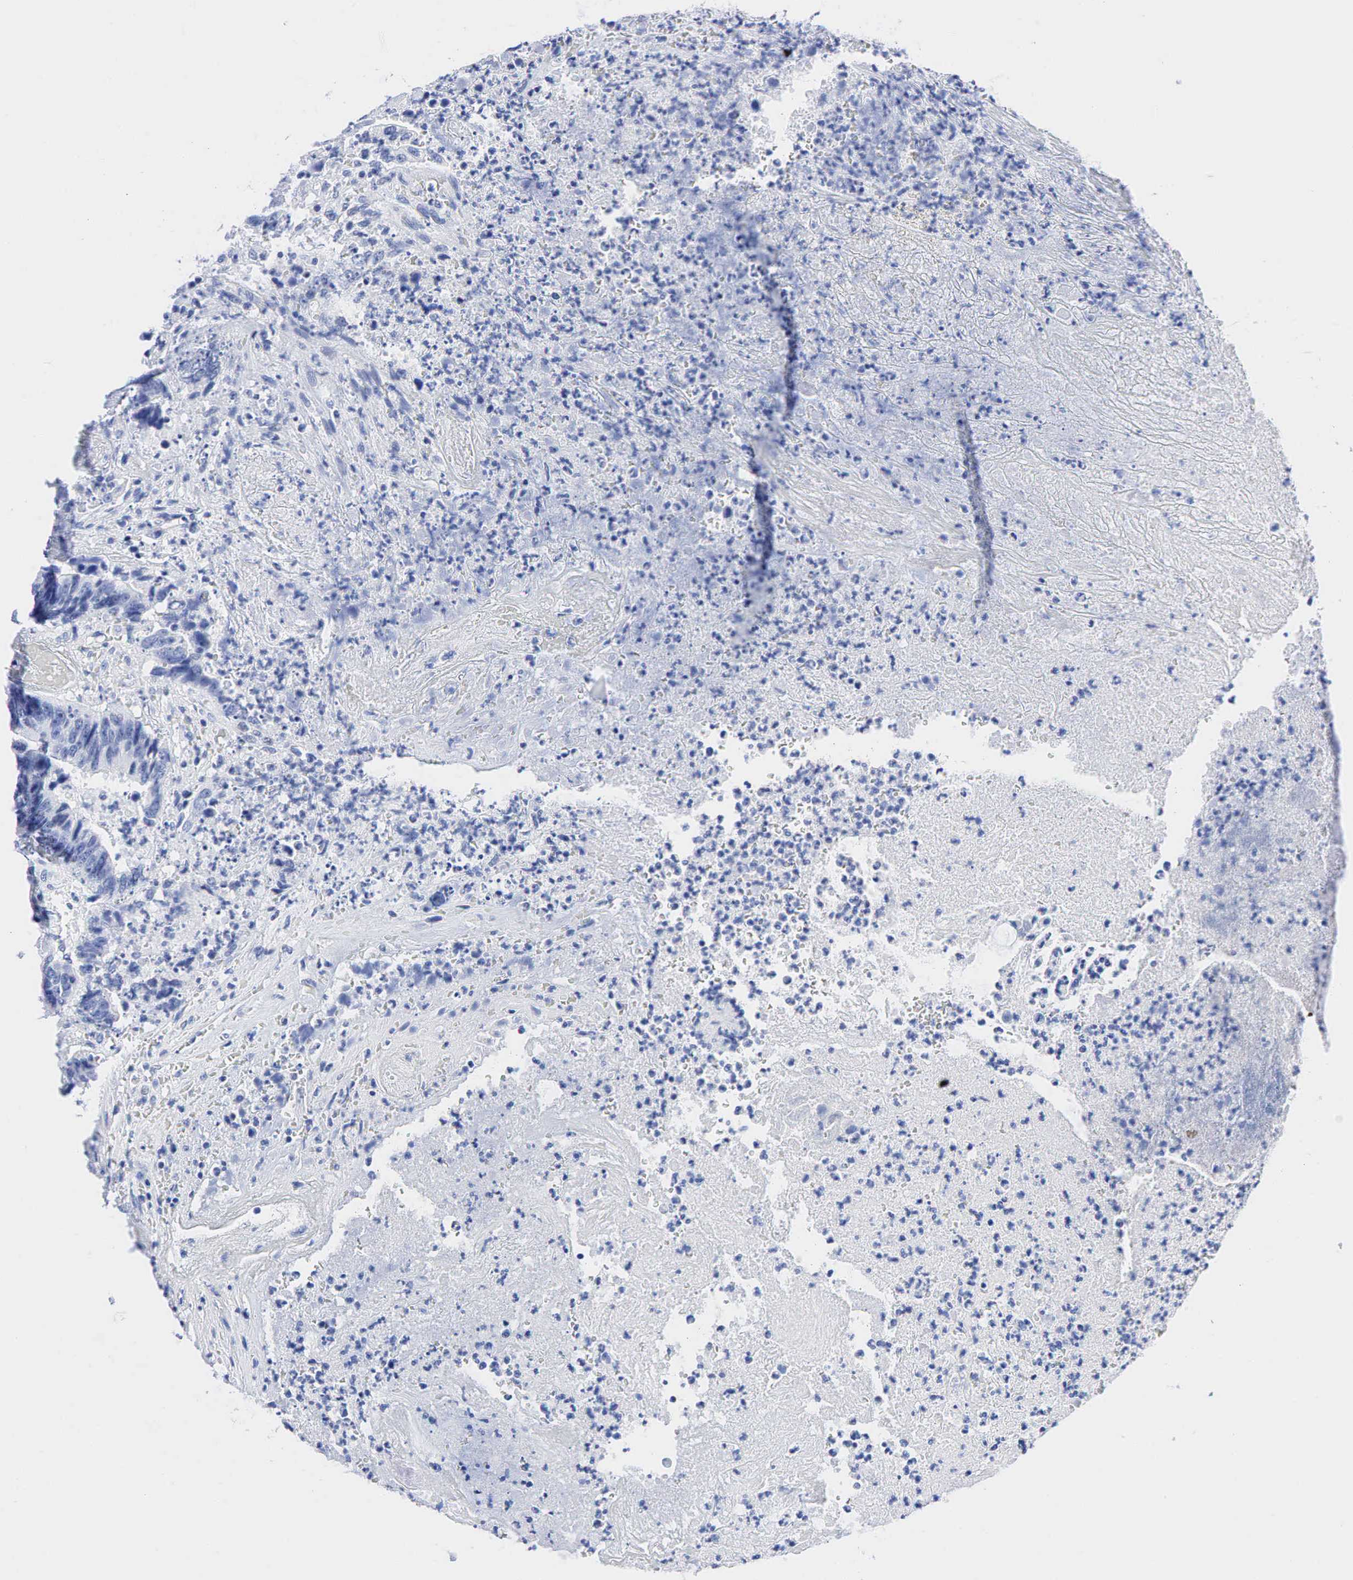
{"staining": {"intensity": "negative", "quantity": "none", "location": "none"}, "tissue": "colorectal cancer", "cell_type": "Tumor cells", "image_type": "cancer", "snomed": [{"axis": "morphology", "description": "Adenocarcinoma, NOS"}, {"axis": "topography", "description": "Rectum"}], "caption": "Immunohistochemical staining of adenocarcinoma (colorectal) displays no significant positivity in tumor cells. (Brightfield microscopy of DAB immunohistochemistry at high magnification).", "gene": "NKX2-1", "patient": {"sex": "female", "age": 65}}